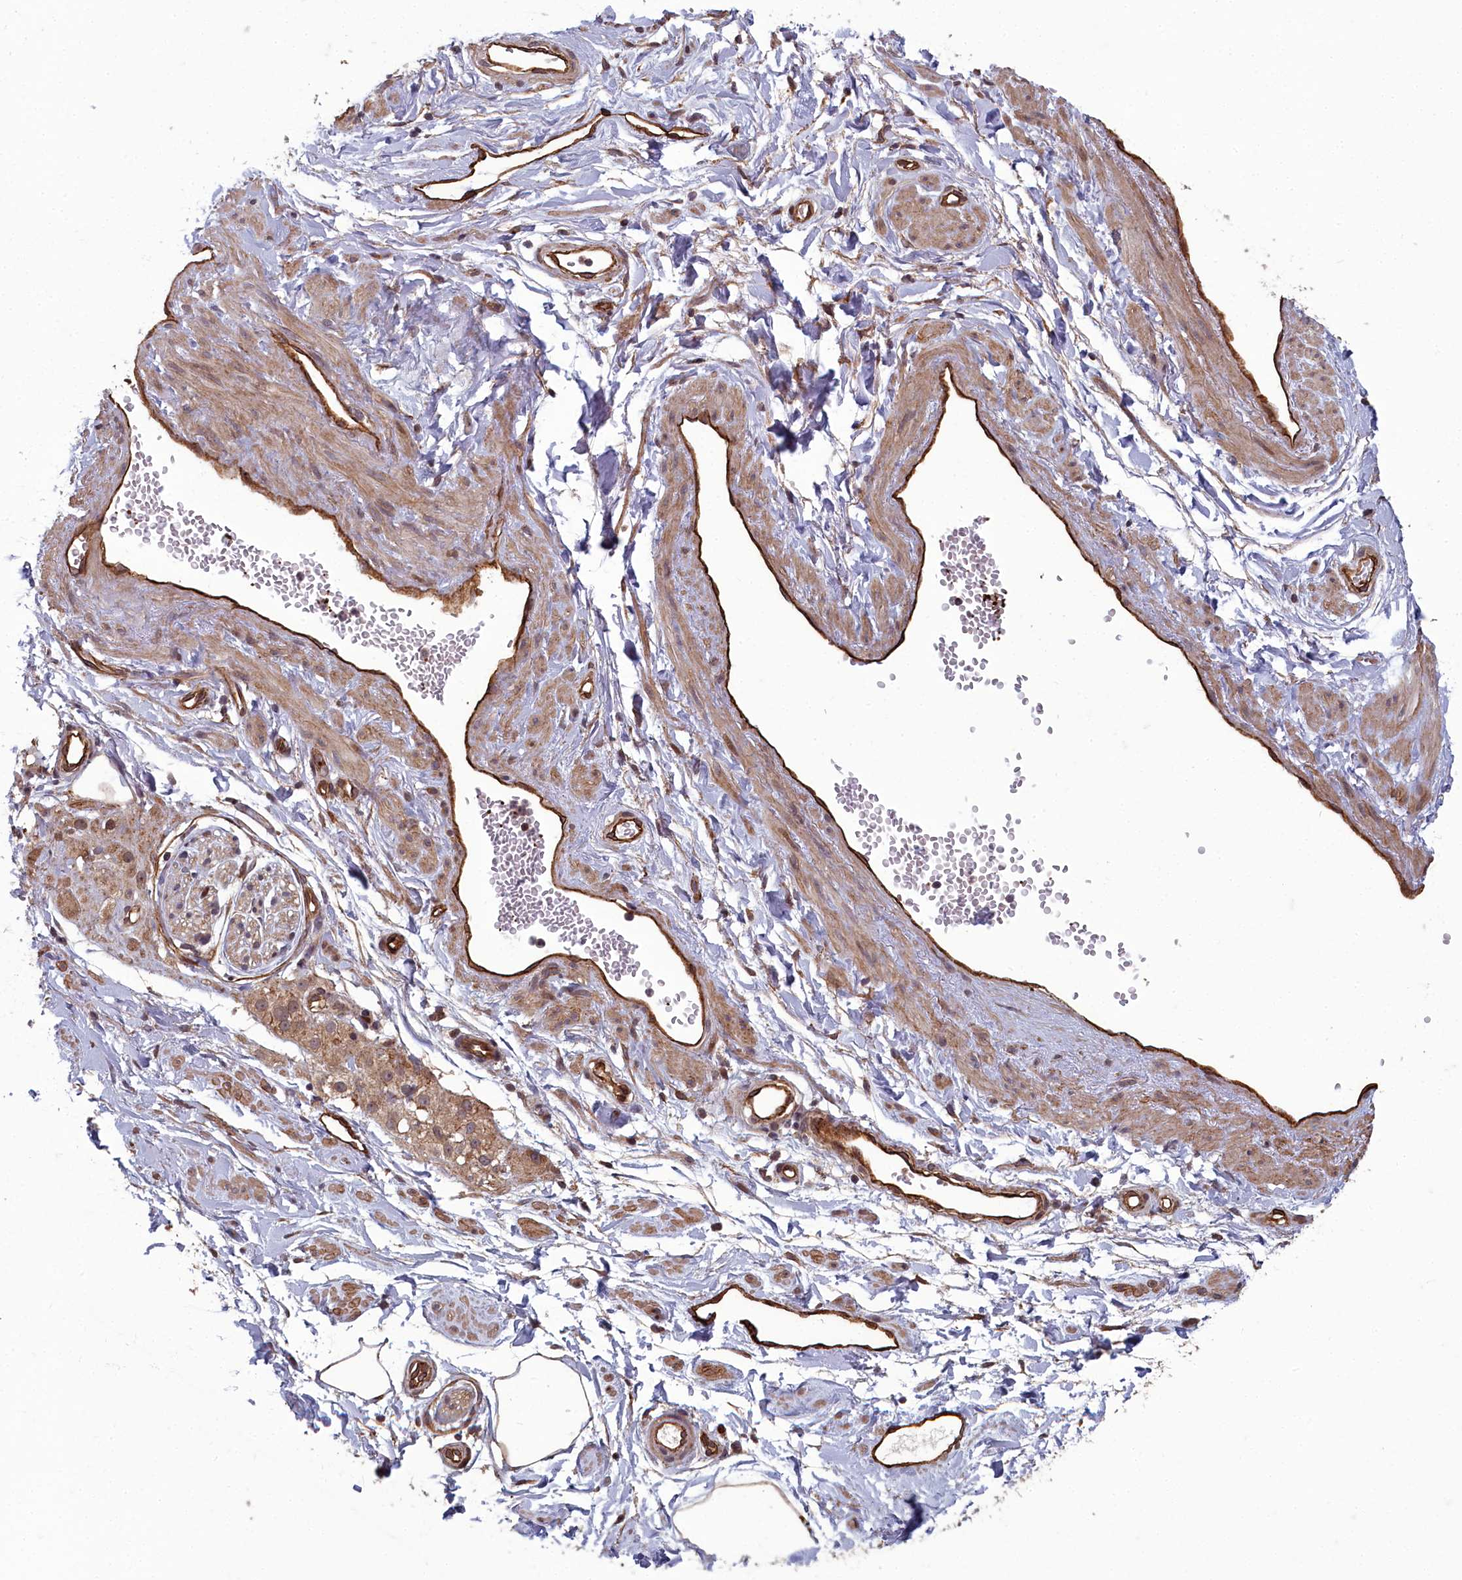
{"staining": {"intensity": "moderate", "quantity": ">75%", "location": "cytoplasmic/membranous"}, "tissue": "soft tissue", "cell_type": "Chondrocytes", "image_type": "normal", "snomed": [{"axis": "morphology", "description": "Normal tissue, NOS"}, {"axis": "topography", "description": "Soft tissue"}, {"axis": "topography", "description": "Adipose tissue"}, {"axis": "topography", "description": "Vascular tissue"}, {"axis": "topography", "description": "Peripheral nerve tissue"}], "caption": "A brown stain shows moderate cytoplasmic/membranous expression of a protein in chondrocytes of normal human soft tissue. (DAB (3,3'-diaminobenzidine) IHC, brown staining for protein, blue staining for nuclei).", "gene": "TSPYL4", "patient": {"sex": "male", "age": 74}}